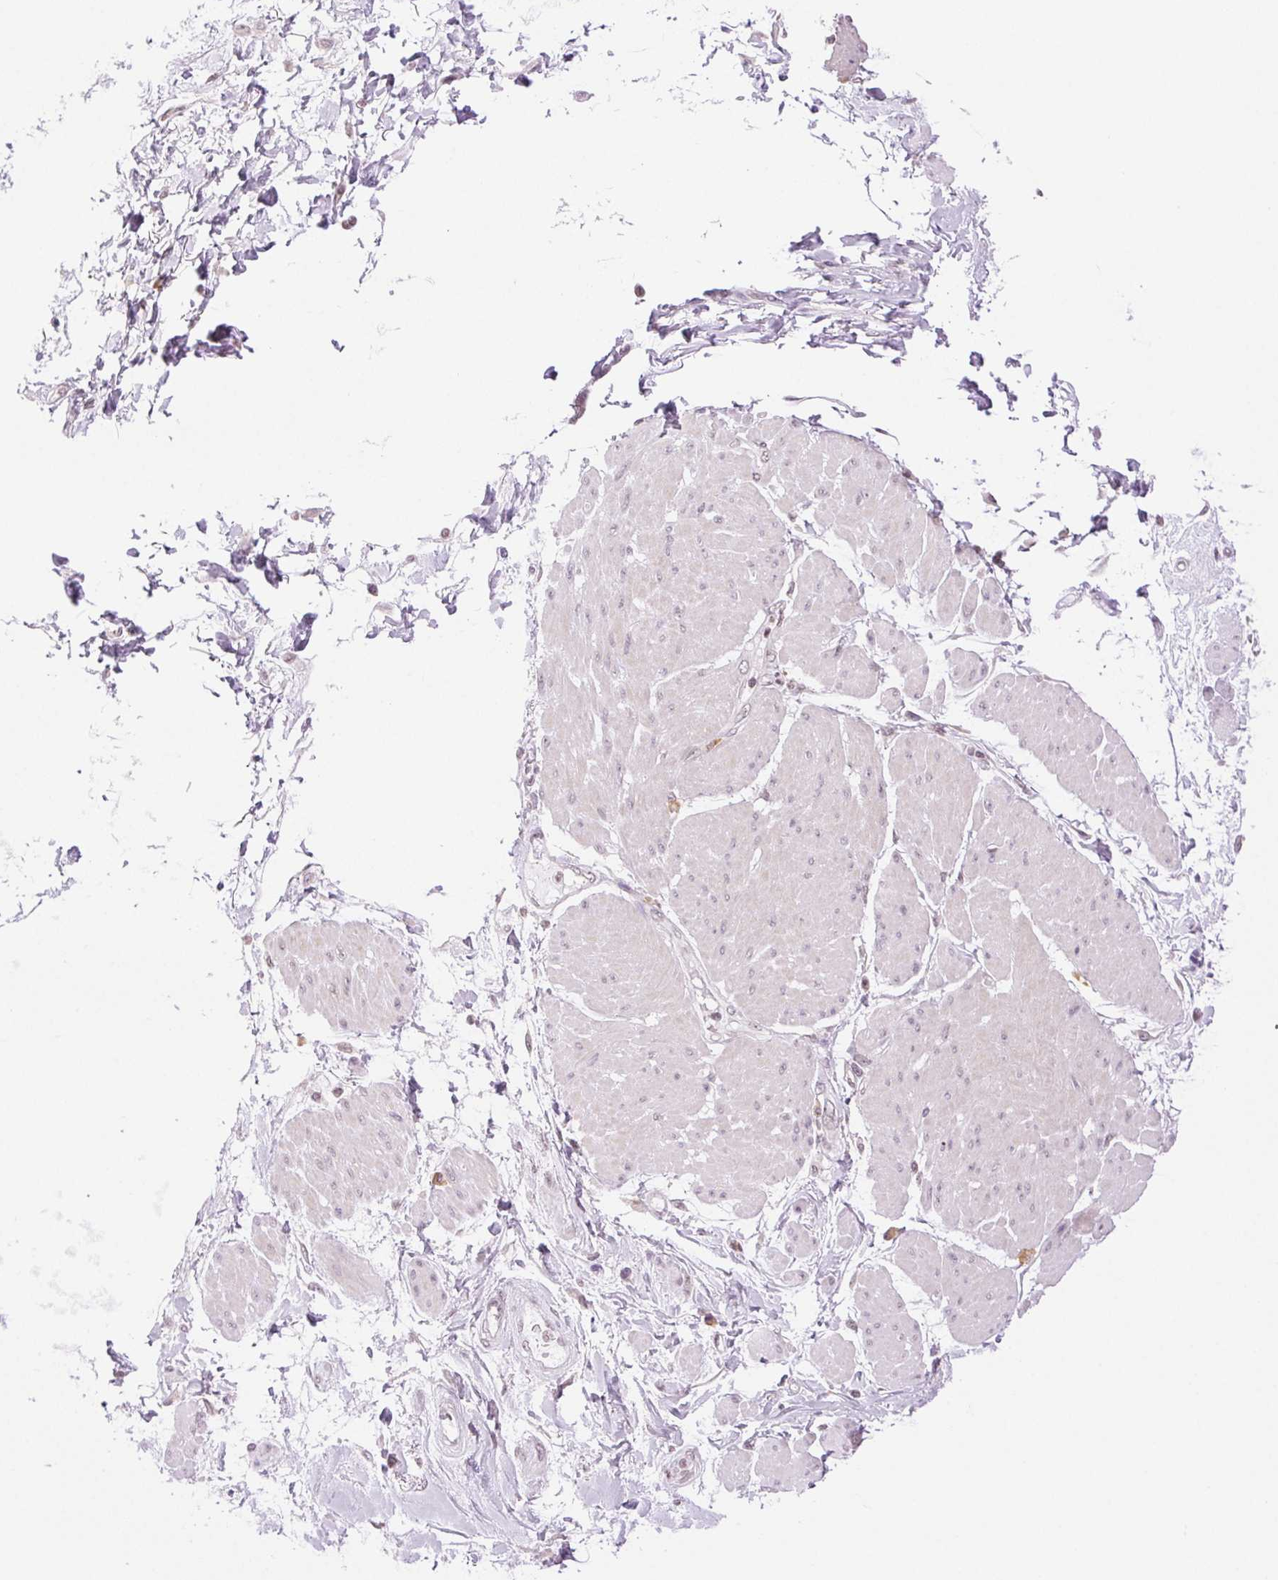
{"staining": {"intensity": "negative", "quantity": "none", "location": "none"}, "tissue": "adipose tissue", "cell_type": "Adipocytes", "image_type": "normal", "snomed": [{"axis": "morphology", "description": "Normal tissue, NOS"}, {"axis": "topography", "description": "Urinary bladder"}, {"axis": "topography", "description": "Peripheral nerve tissue"}], "caption": "Immunohistochemical staining of normal human adipose tissue demonstrates no significant expression in adipocytes.", "gene": "TNNT3", "patient": {"sex": "female", "age": 60}}